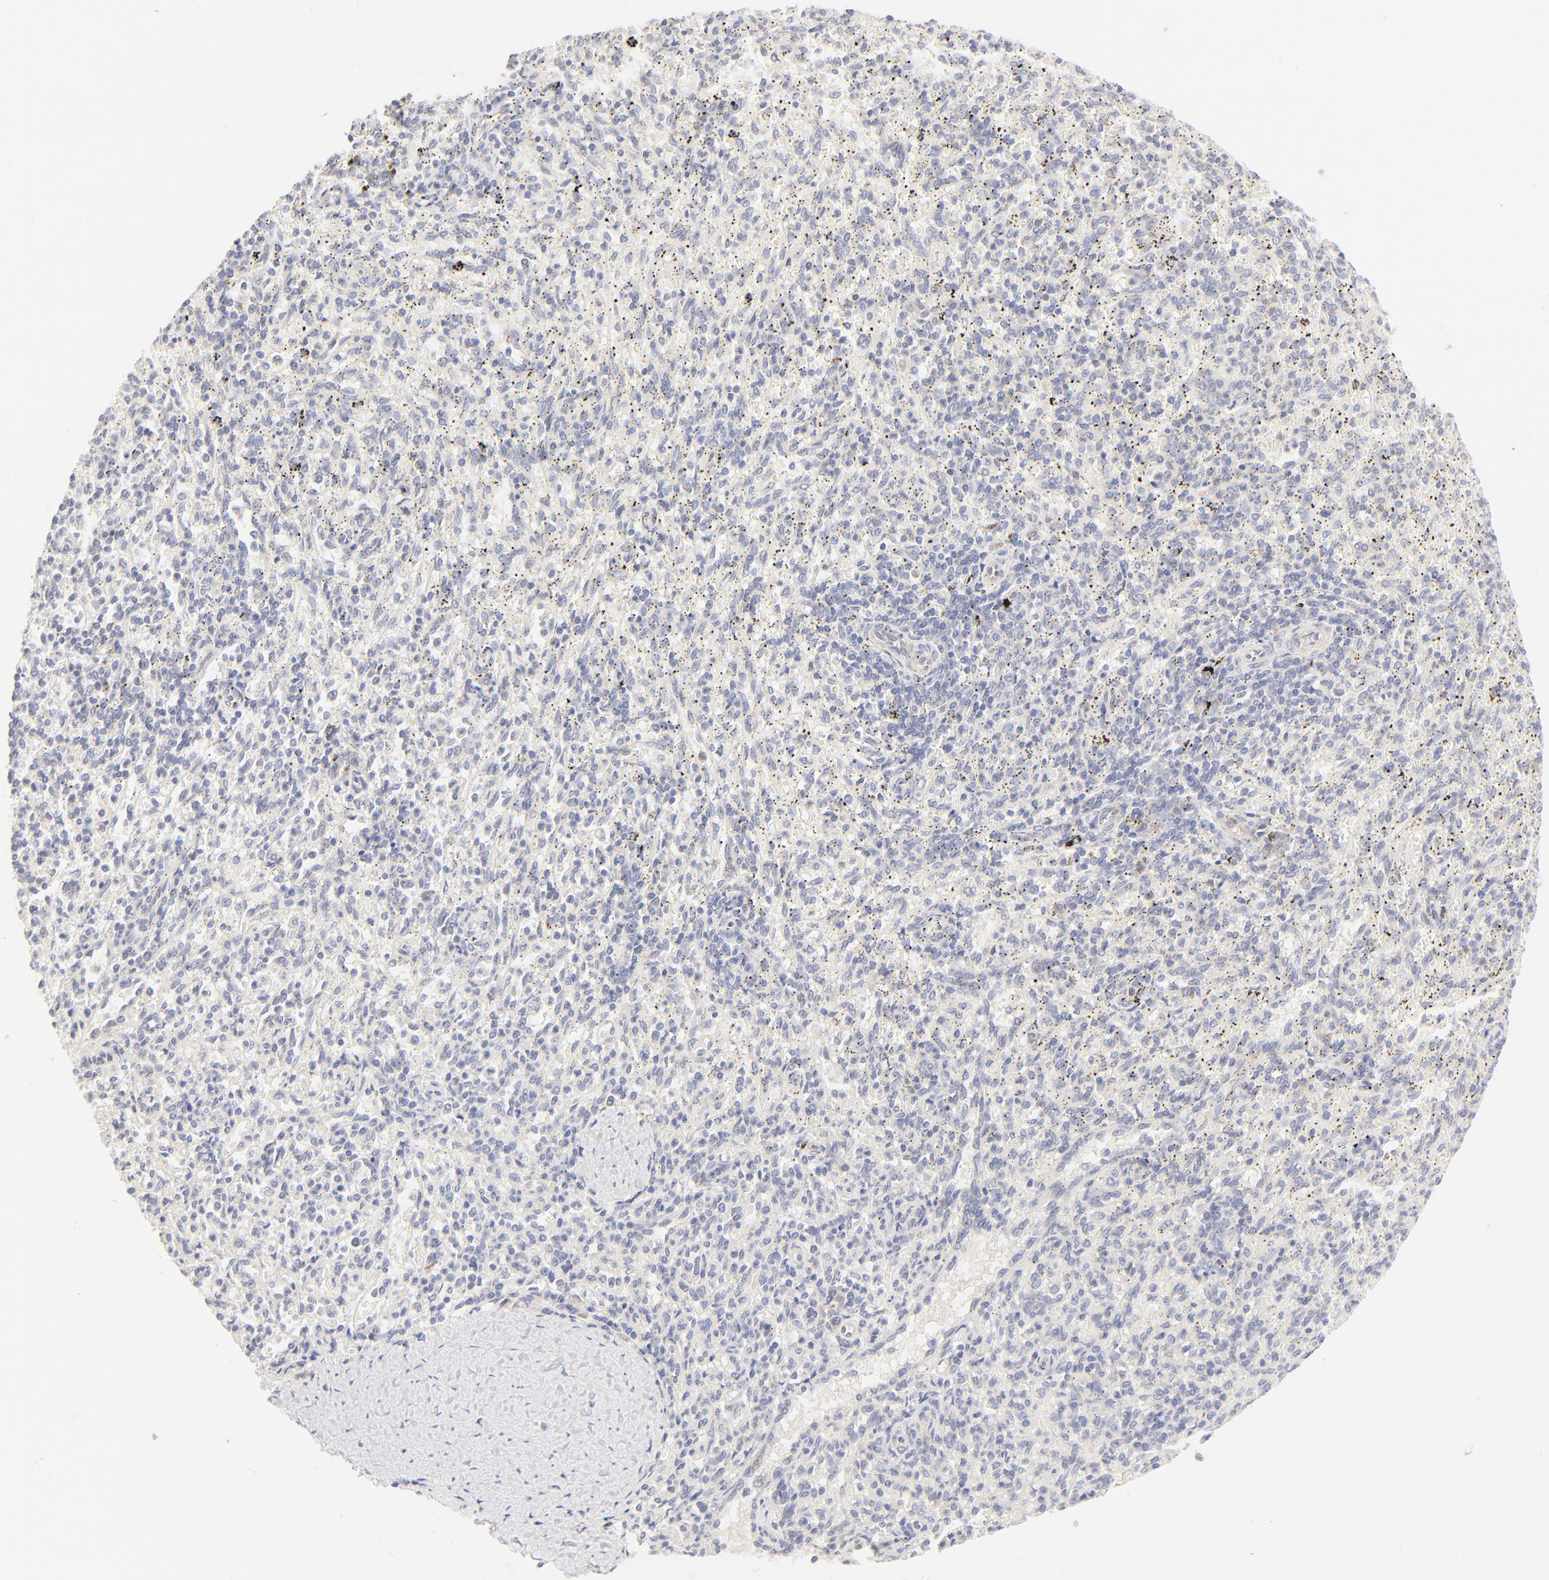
{"staining": {"intensity": "negative", "quantity": "none", "location": "none"}, "tissue": "spleen", "cell_type": "Cells in red pulp", "image_type": "normal", "snomed": [{"axis": "morphology", "description": "Normal tissue, NOS"}, {"axis": "topography", "description": "Spleen"}], "caption": "This histopathology image is of normal spleen stained with immunohistochemistry (IHC) to label a protein in brown with the nuclei are counter-stained blue. There is no positivity in cells in red pulp. (DAB immunohistochemistry (IHC) with hematoxylin counter stain).", "gene": "NKX2", "patient": {"sex": "female", "age": 10}}